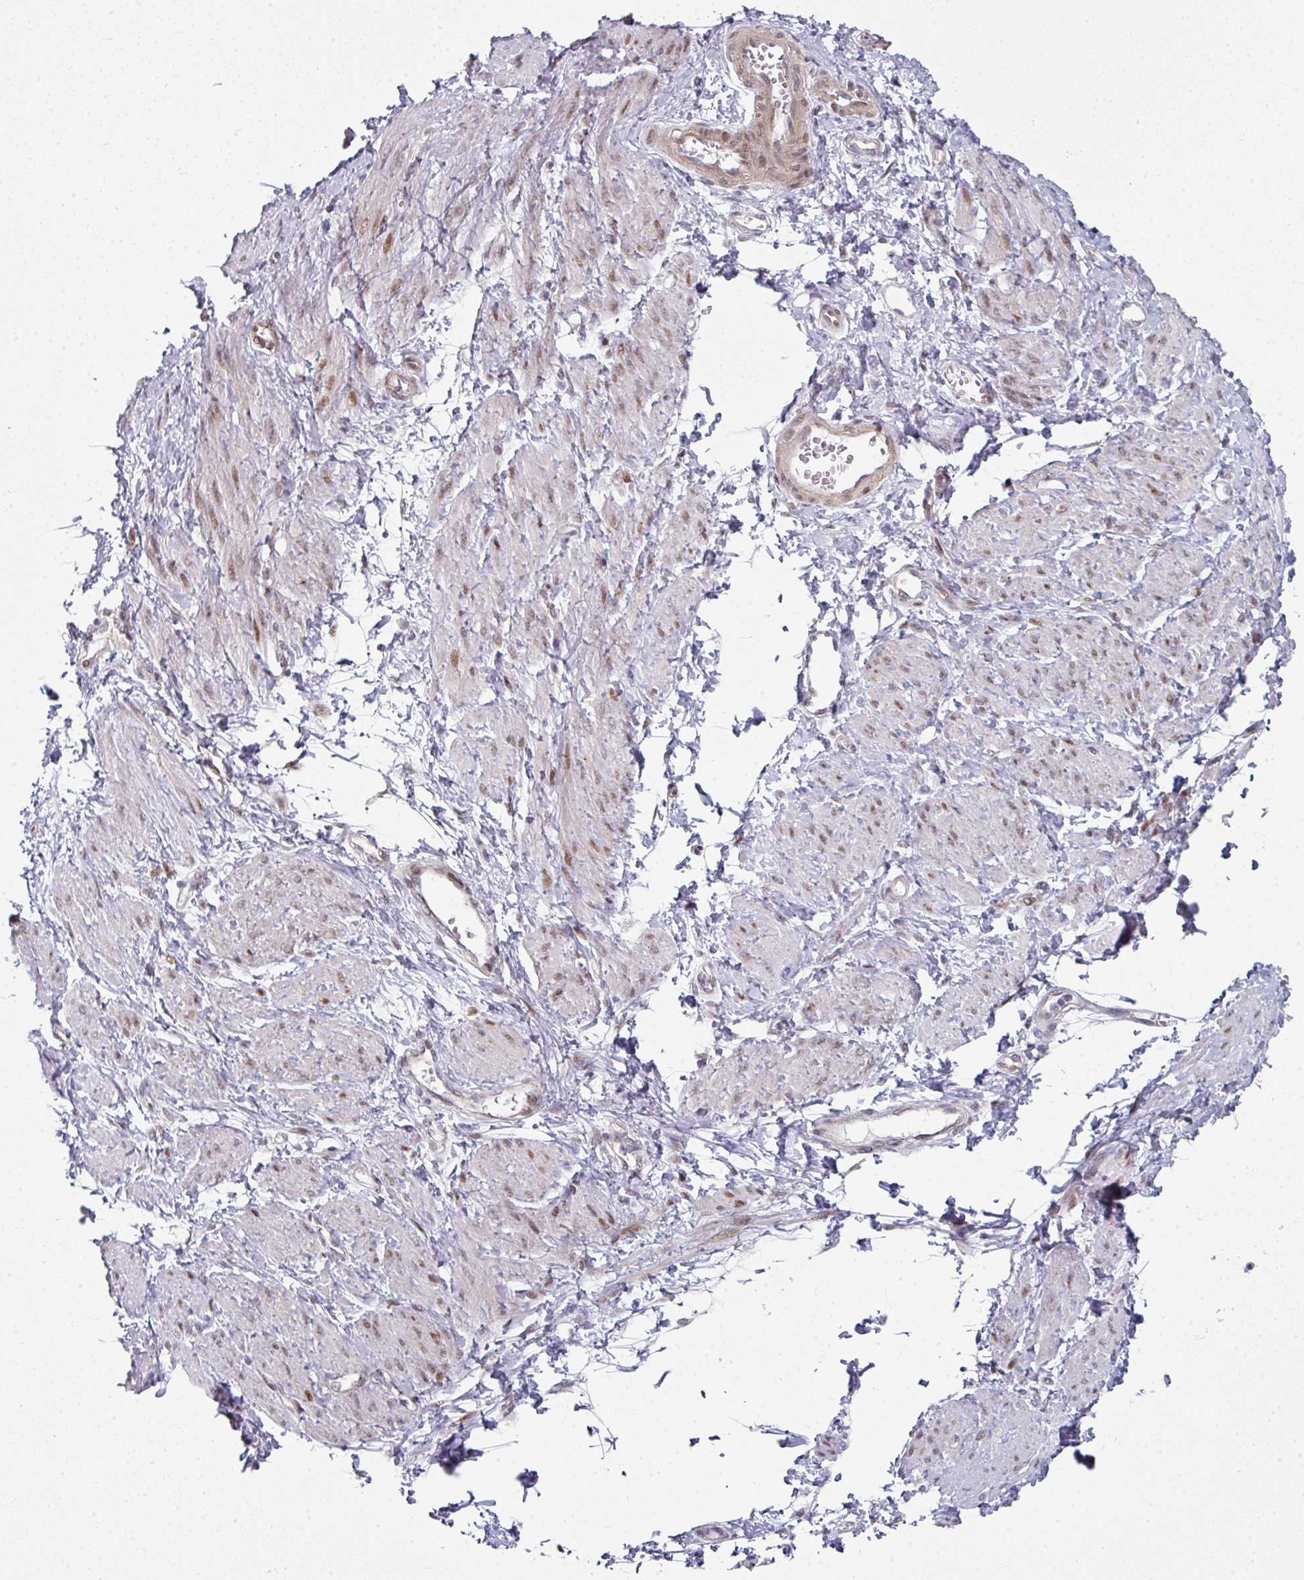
{"staining": {"intensity": "weak", "quantity": "25%-75%", "location": "nuclear"}, "tissue": "smooth muscle", "cell_type": "Smooth muscle cells", "image_type": "normal", "snomed": [{"axis": "morphology", "description": "Normal tissue, NOS"}, {"axis": "topography", "description": "Smooth muscle"}, {"axis": "topography", "description": "Uterus"}], "caption": "Weak nuclear positivity is identified in about 25%-75% of smooth muscle cells in normal smooth muscle. The staining was performed using DAB (3,3'-diaminobenzidine), with brown indicating positive protein expression. Nuclei are stained blue with hematoxylin.", "gene": "TMCC1", "patient": {"sex": "female", "age": 39}}